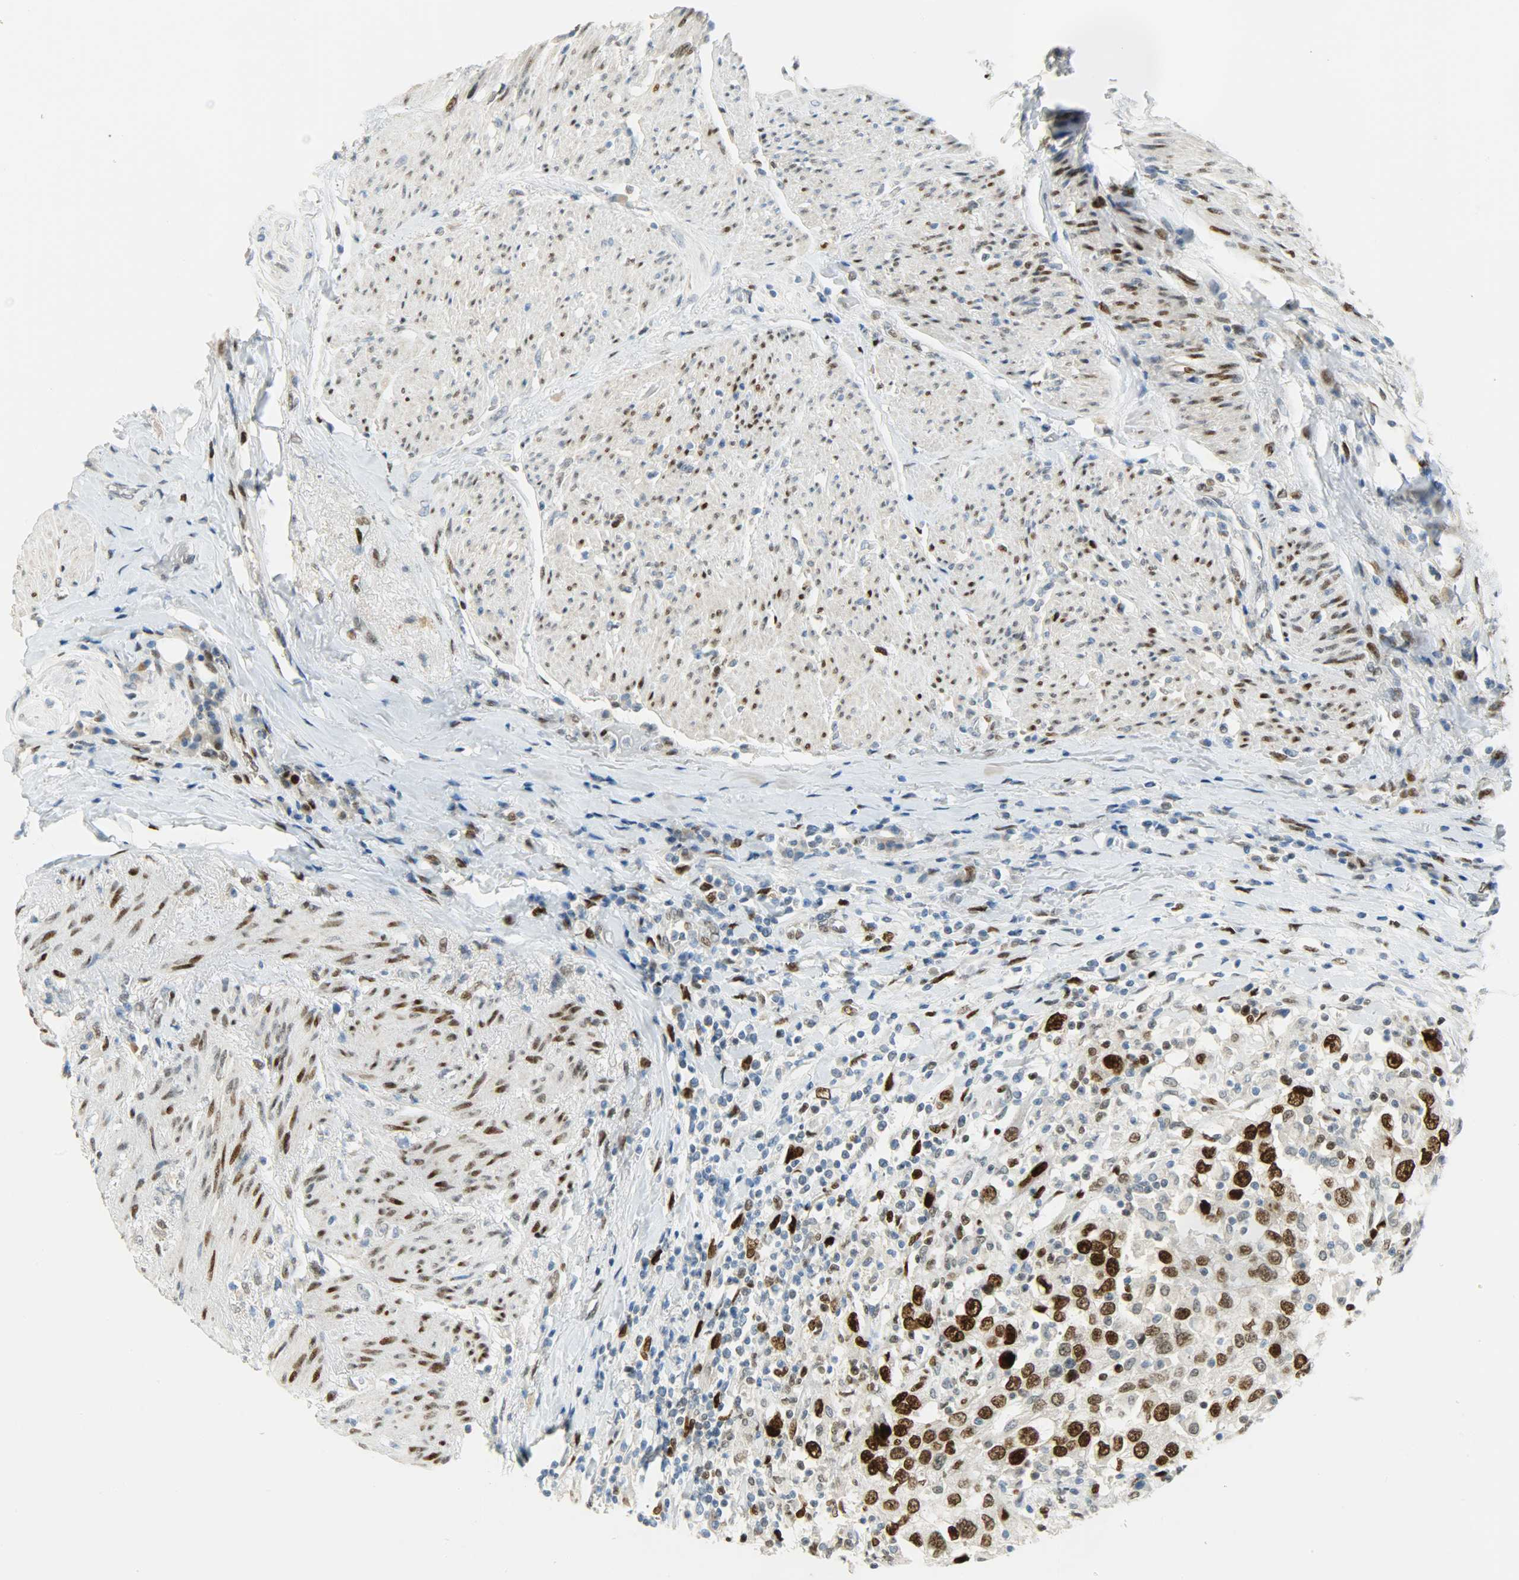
{"staining": {"intensity": "strong", "quantity": ">75%", "location": "nuclear"}, "tissue": "urothelial cancer", "cell_type": "Tumor cells", "image_type": "cancer", "snomed": [{"axis": "morphology", "description": "Urothelial carcinoma, High grade"}, {"axis": "topography", "description": "Urinary bladder"}], "caption": "Approximately >75% of tumor cells in high-grade urothelial carcinoma show strong nuclear protein positivity as visualized by brown immunohistochemical staining.", "gene": "JUNB", "patient": {"sex": "female", "age": 80}}